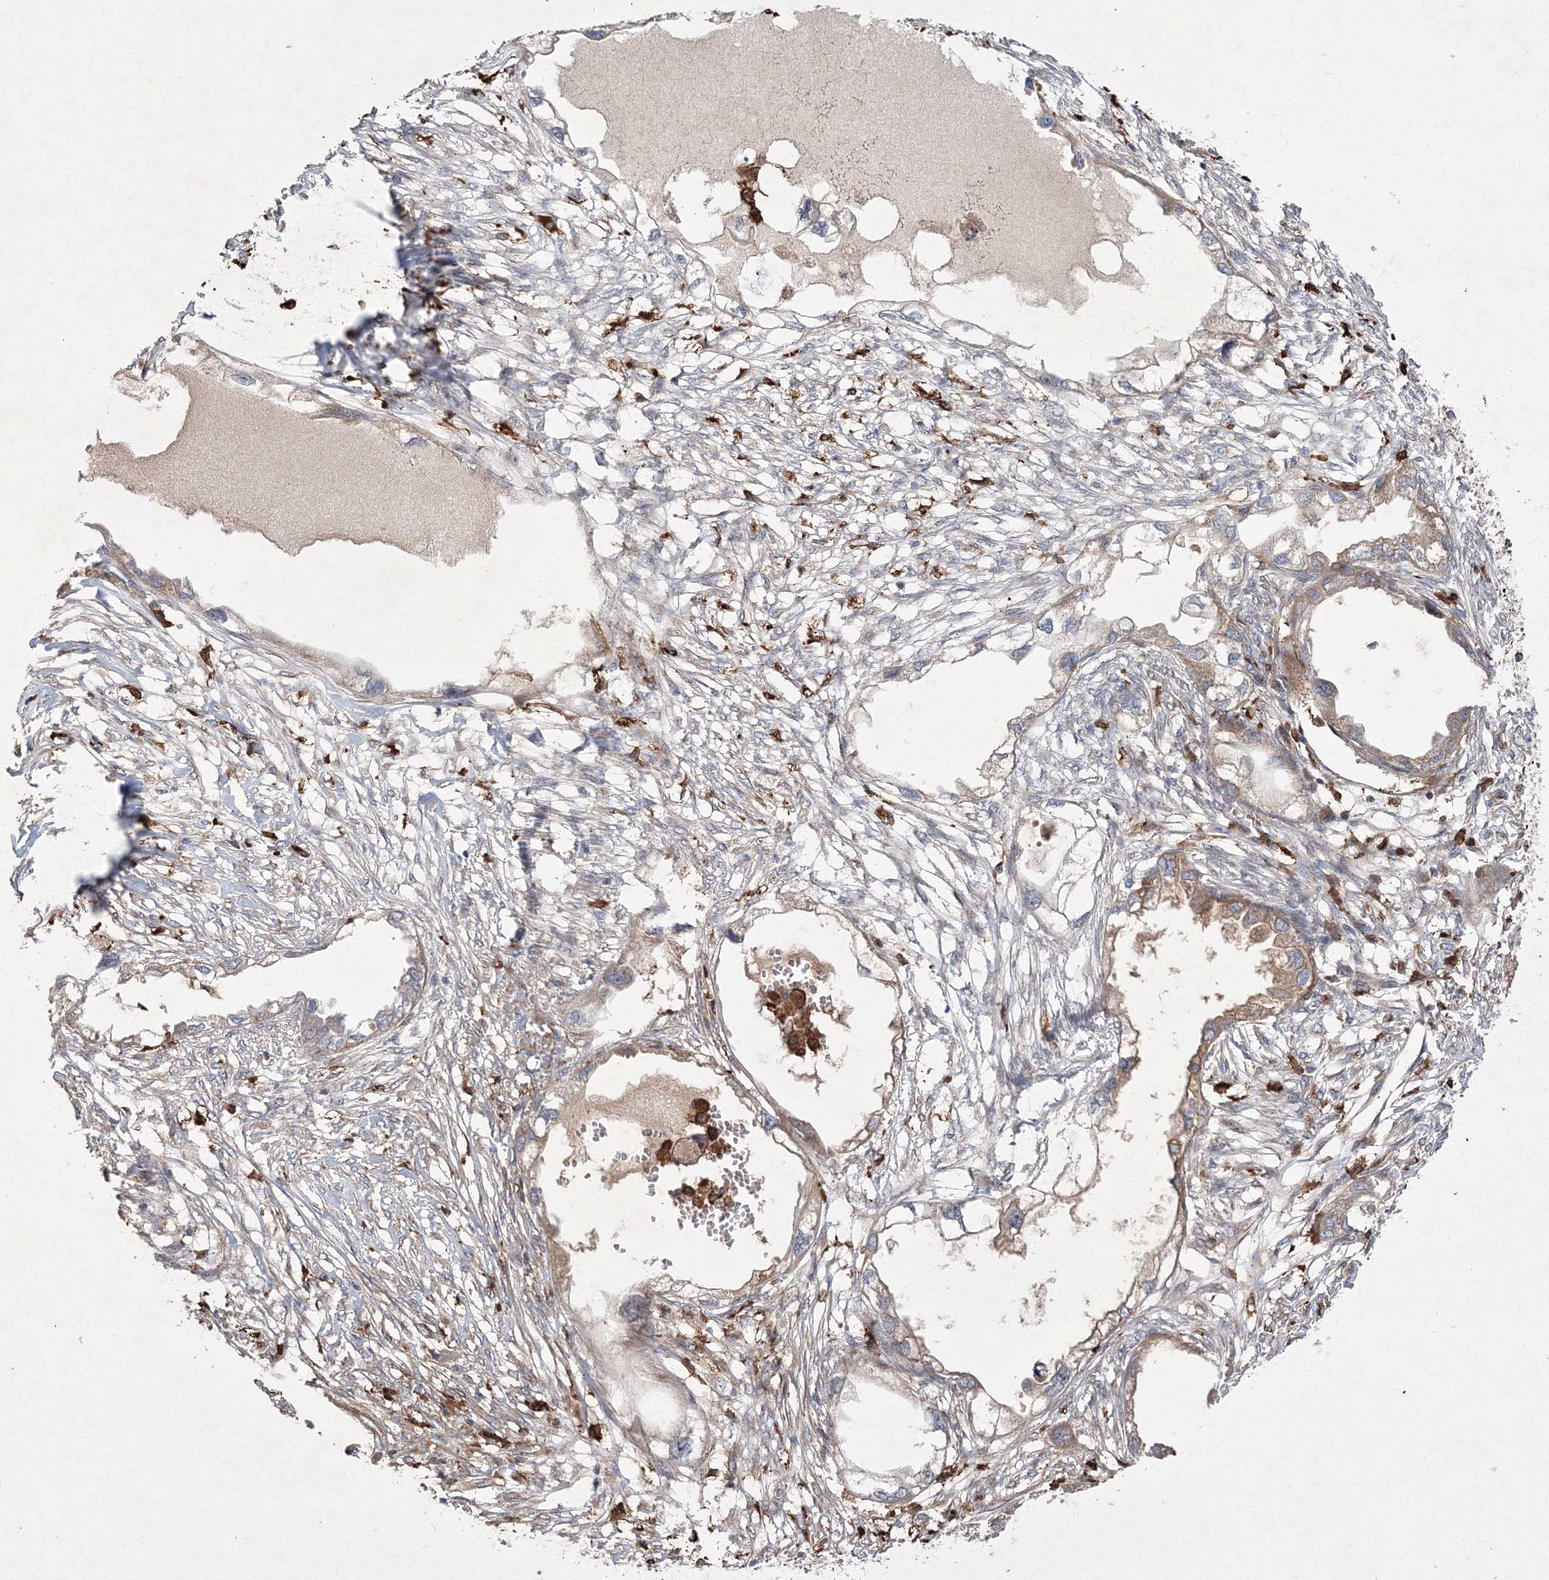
{"staining": {"intensity": "weak", "quantity": "<25%", "location": "cytoplasmic/membranous"}, "tissue": "endometrial cancer", "cell_type": "Tumor cells", "image_type": "cancer", "snomed": [{"axis": "morphology", "description": "Adenocarcinoma, NOS"}, {"axis": "morphology", "description": "Adenocarcinoma, metastatic, NOS"}, {"axis": "topography", "description": "Adipose tissue"}, {"axis": "topography", "description": "Endometrium"}], "caption": "Endometrial metastatic adenocarcinoma was stained to show a protein in brown. There is no significant expression in tumor cells.", "gene": "RANBP3L", "patient": {"sex": "female", "age": 67}}